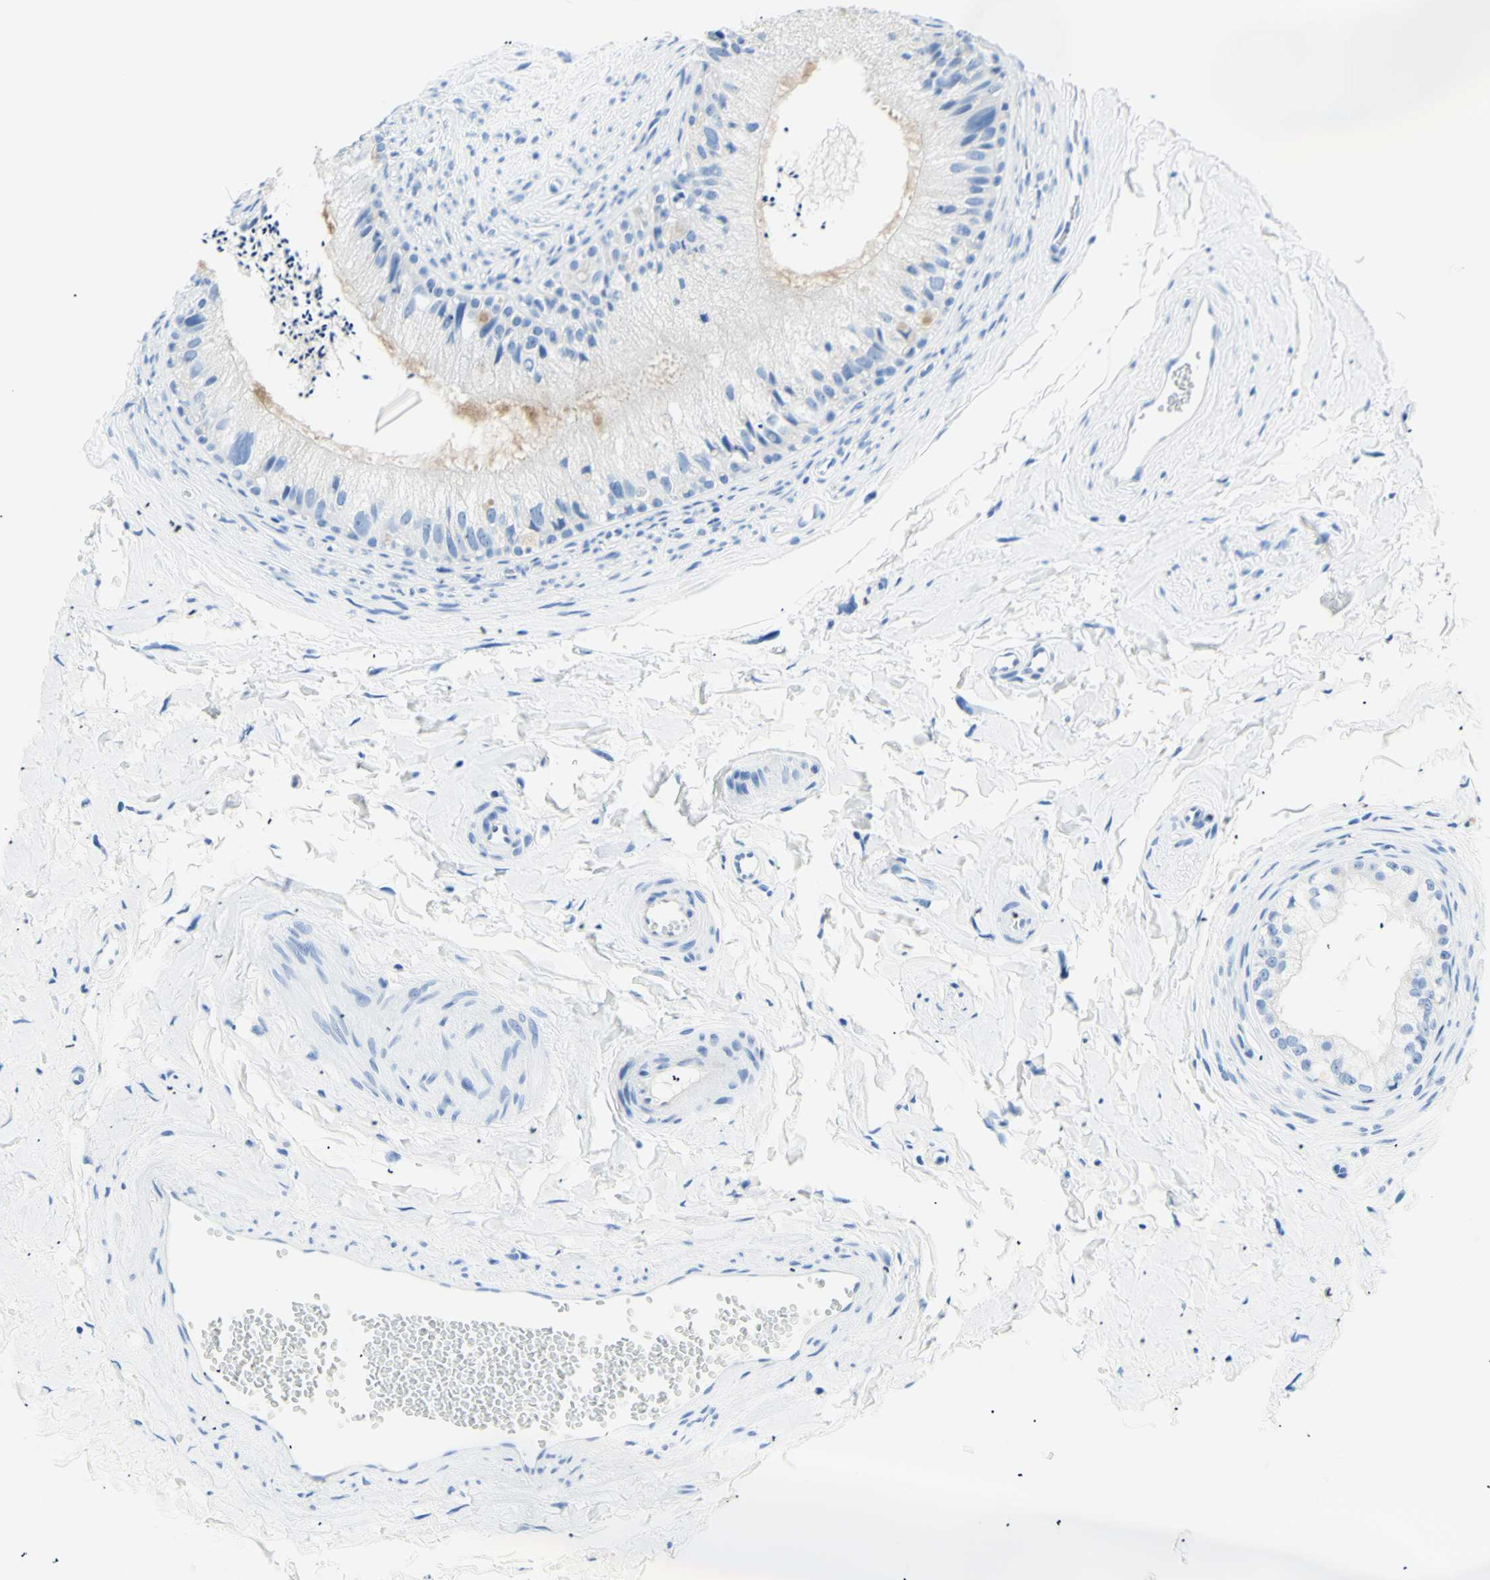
{"staining": {"intensity": "negative", "quantity": "none", "location": "none"}, "tissue": "epididymis", "cell_type": "Glandular cells", "image_type": "normal", "snomed": [{"axis": "morphology", "description": "Normal tissue, NOS"}, {"axis": "topography", "description": "Epididymis"}], "caption": "Glandular cells show no significant expression in unremarkable epididymis. The staining is performed using DAB brown chromogen with nuclei counter-stained in using hematoxylin.", "gene": "HPCA", "patient": {"sex": "male", "age": 56}}